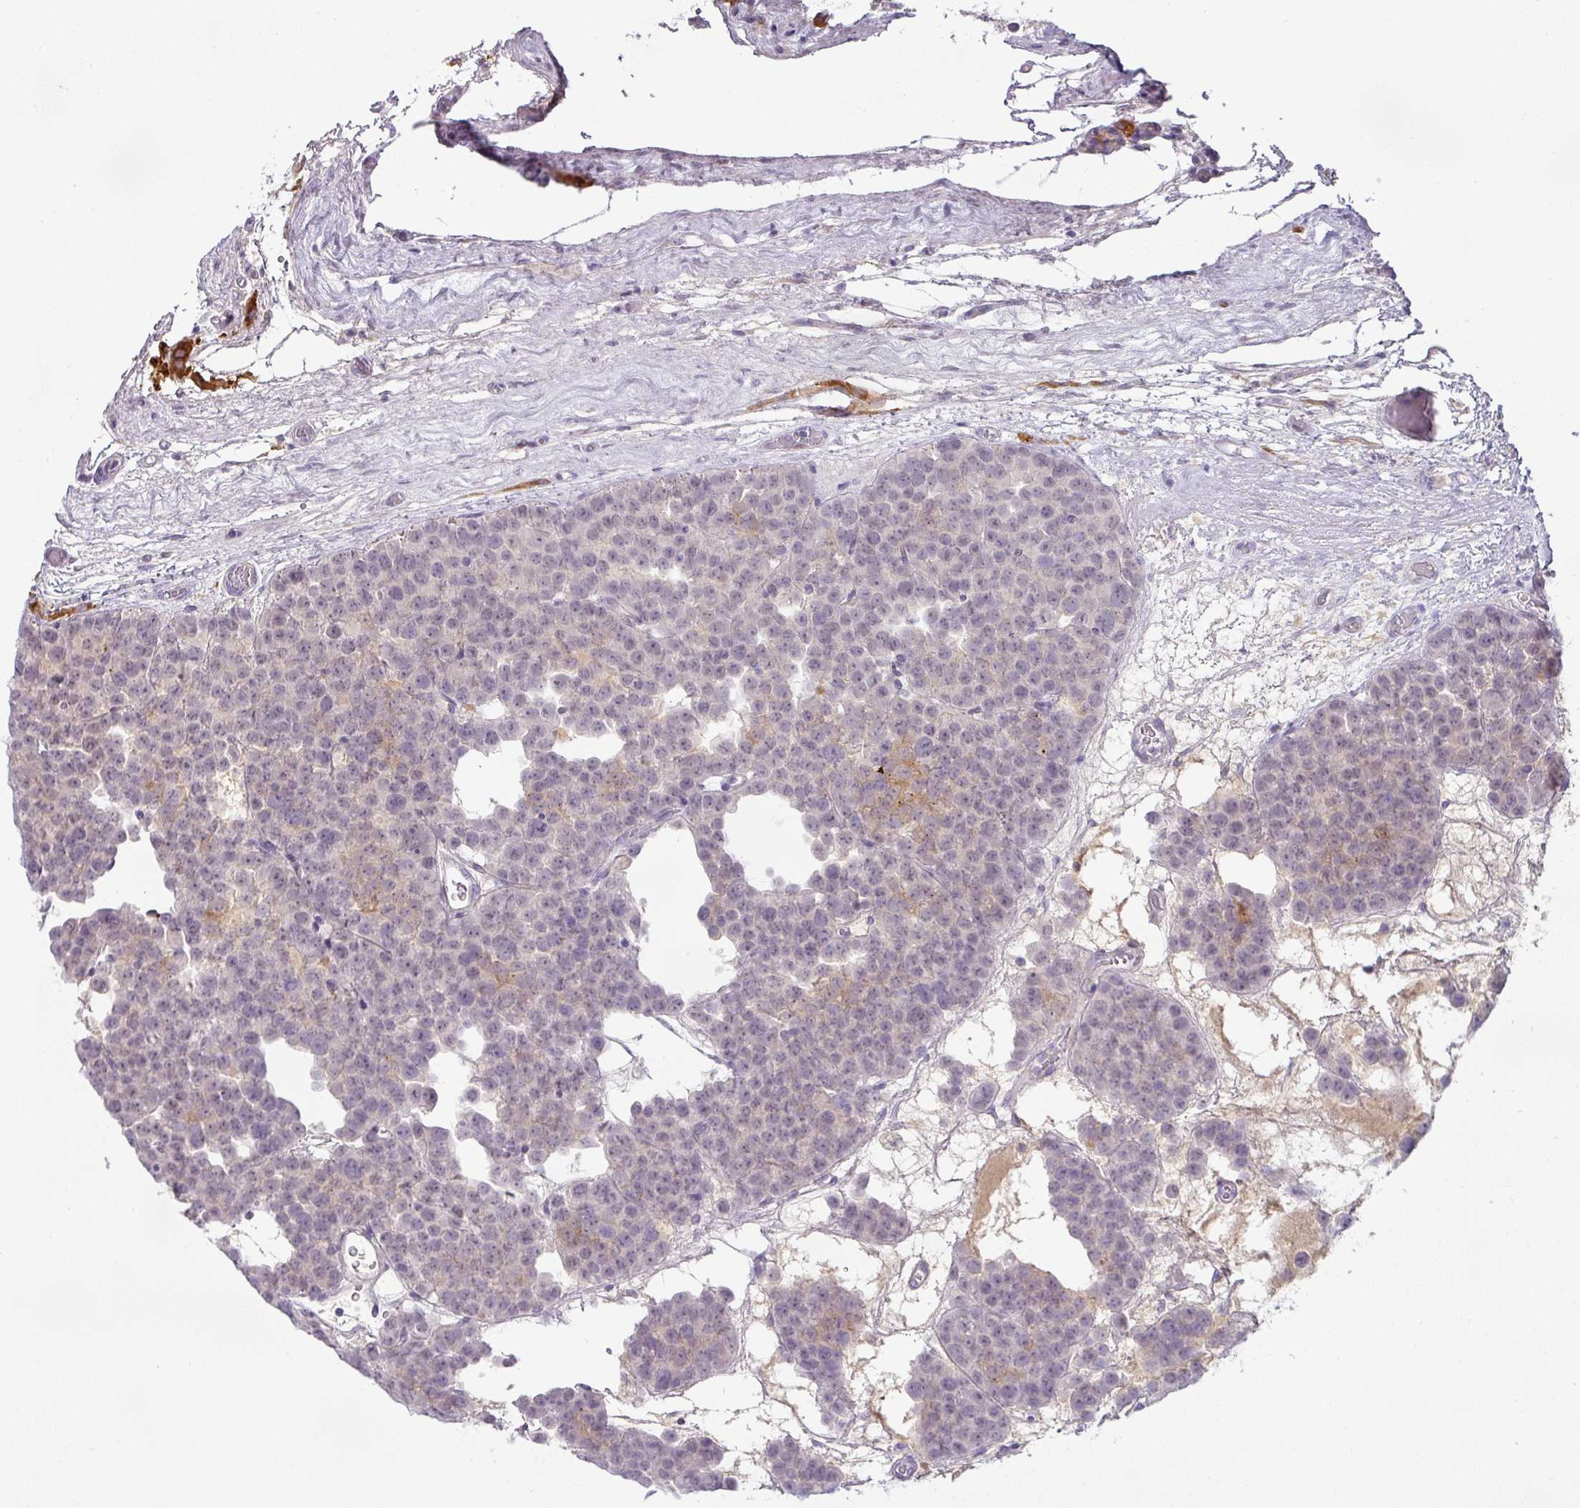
{"staining": {"intensity": "weak", "quantity": "<25%", "location": "cytoplasmic/membranous"}, "tissue": "testis cancer", "cell_type": "Tumor cells", "image_type": "cancer", "snomed": [{"axis": "morphology", "description": "Seminoma, NOS"}, {"axis": "topography", "description": "Testis"}], "caption": "Testis cancer (seminoma) was stained to show a protein in brown. There is no significant expression in tumor cells. (DAB immunohistochemistry visualized using brightfield microscopy, high magnification).", "gene": "FGF17", "patient": {"sex": "male", "age": 71}}